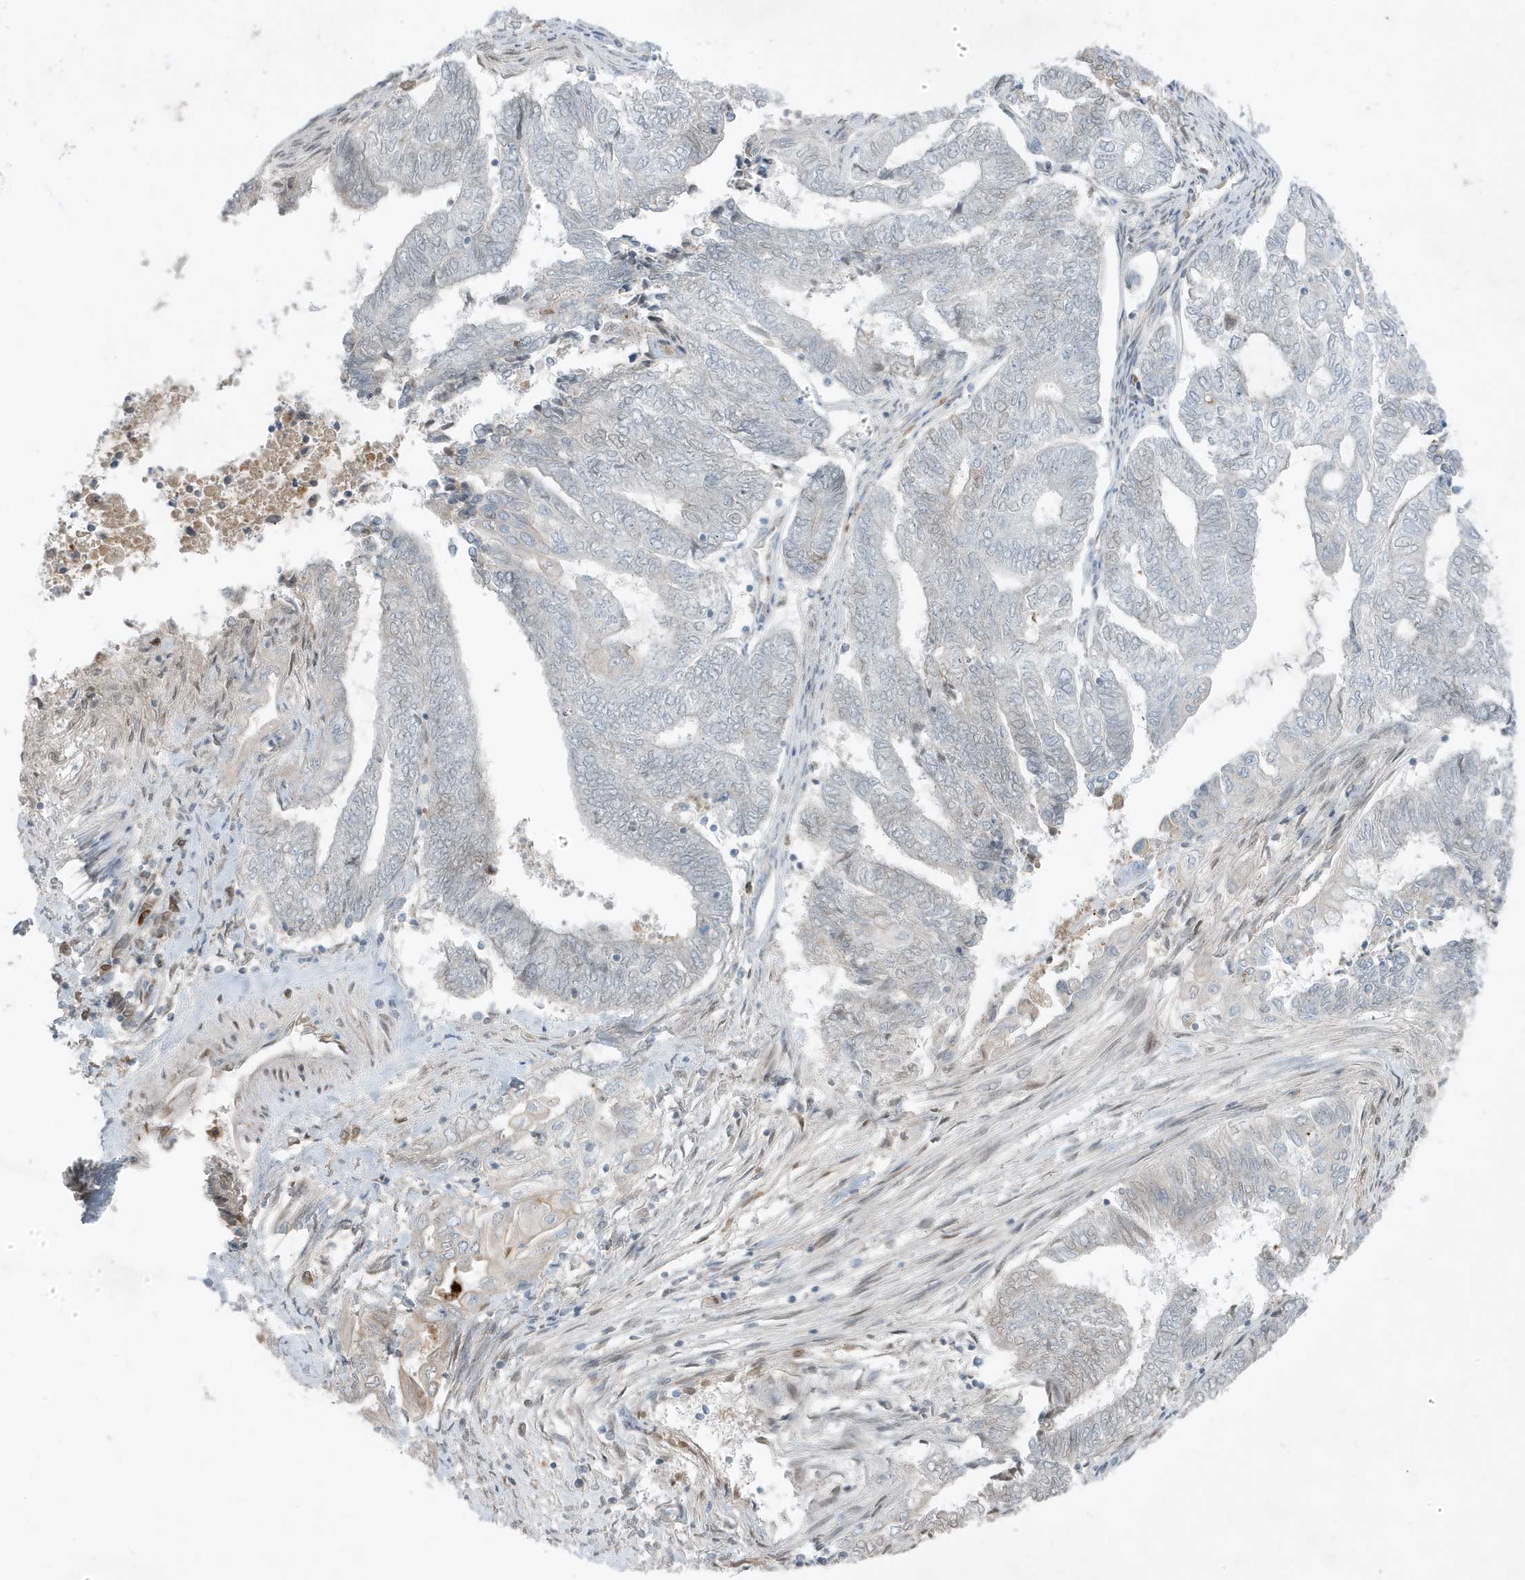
{"staining": {"intensity": "negative", "quantity": "none", "location": "none"}, "tissue": "endometrial cancer", "cell_type": "Tumor cells", "image_type": "cancer", "snomed": [{"axis": "morphology", "description": "Adenocarcinoma, NOS"}, {"axis": "topography", "description": "Uterus"}, {"axis": "topography", "description": "Endometrium"}], "caption": "Histopathology image shows no significant protein positivity in tumor cells of adenocarcinoma (endometrial).", "gene": "FNDC1", "patient": {"sex": "female", "age": 70}}